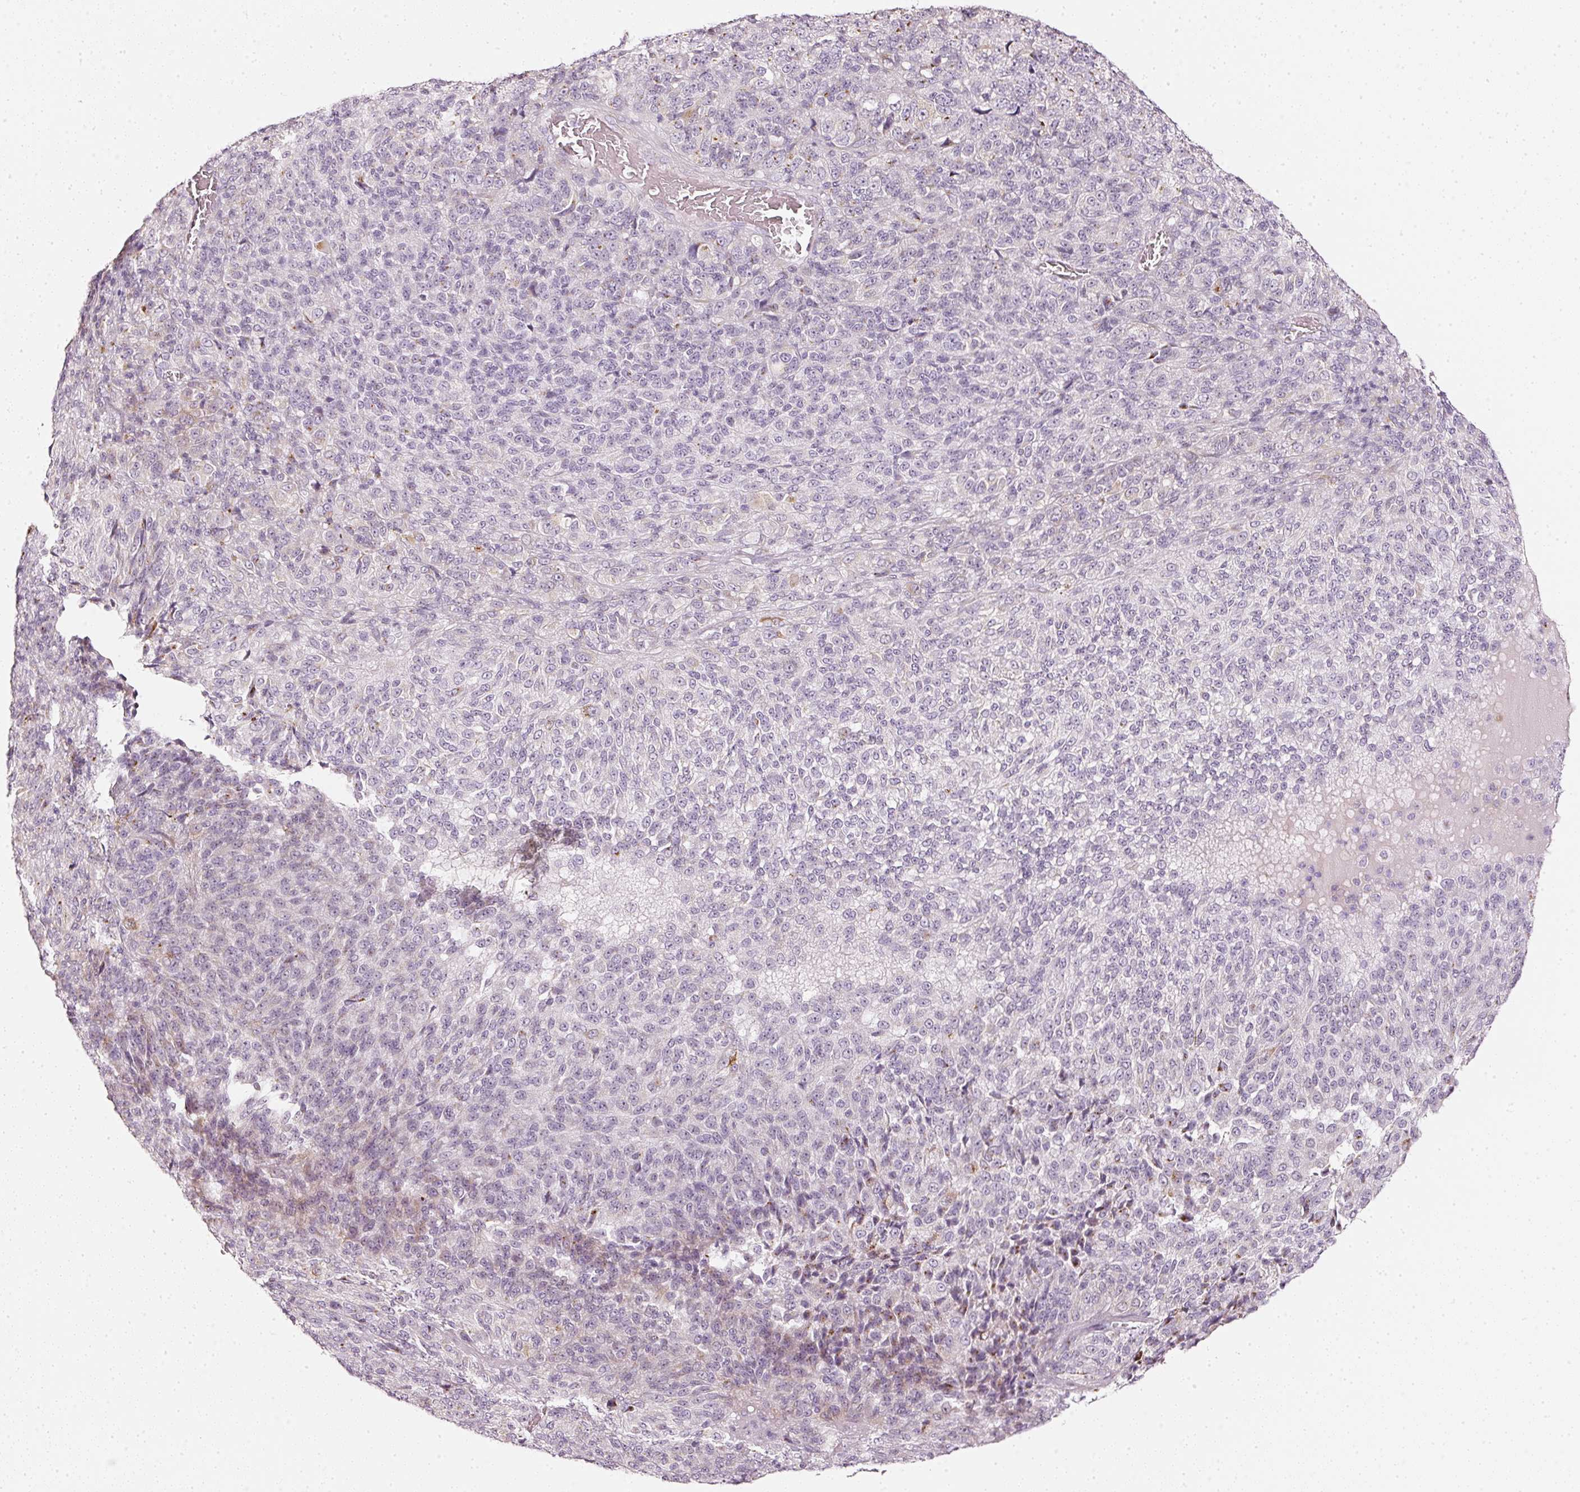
{"staining": {"intensity": "negative", "quantity": "none", "location": "none"}, "tissue": "melanoma", "cell_type": "Tumor cells", "image_type": "cancer", "snomed": [{"axis": "morphology", "description": "Malignant melanoma, Metastatic site"}, {"axis": "topography", "description": "Brain"}], "caption": "Immunohistochemistry image of melanoma stained for a protein (brown), which reveals no staining in tumor cells.", "gene": "SDF4", "patient": {"sex": "female", "age": 56}}